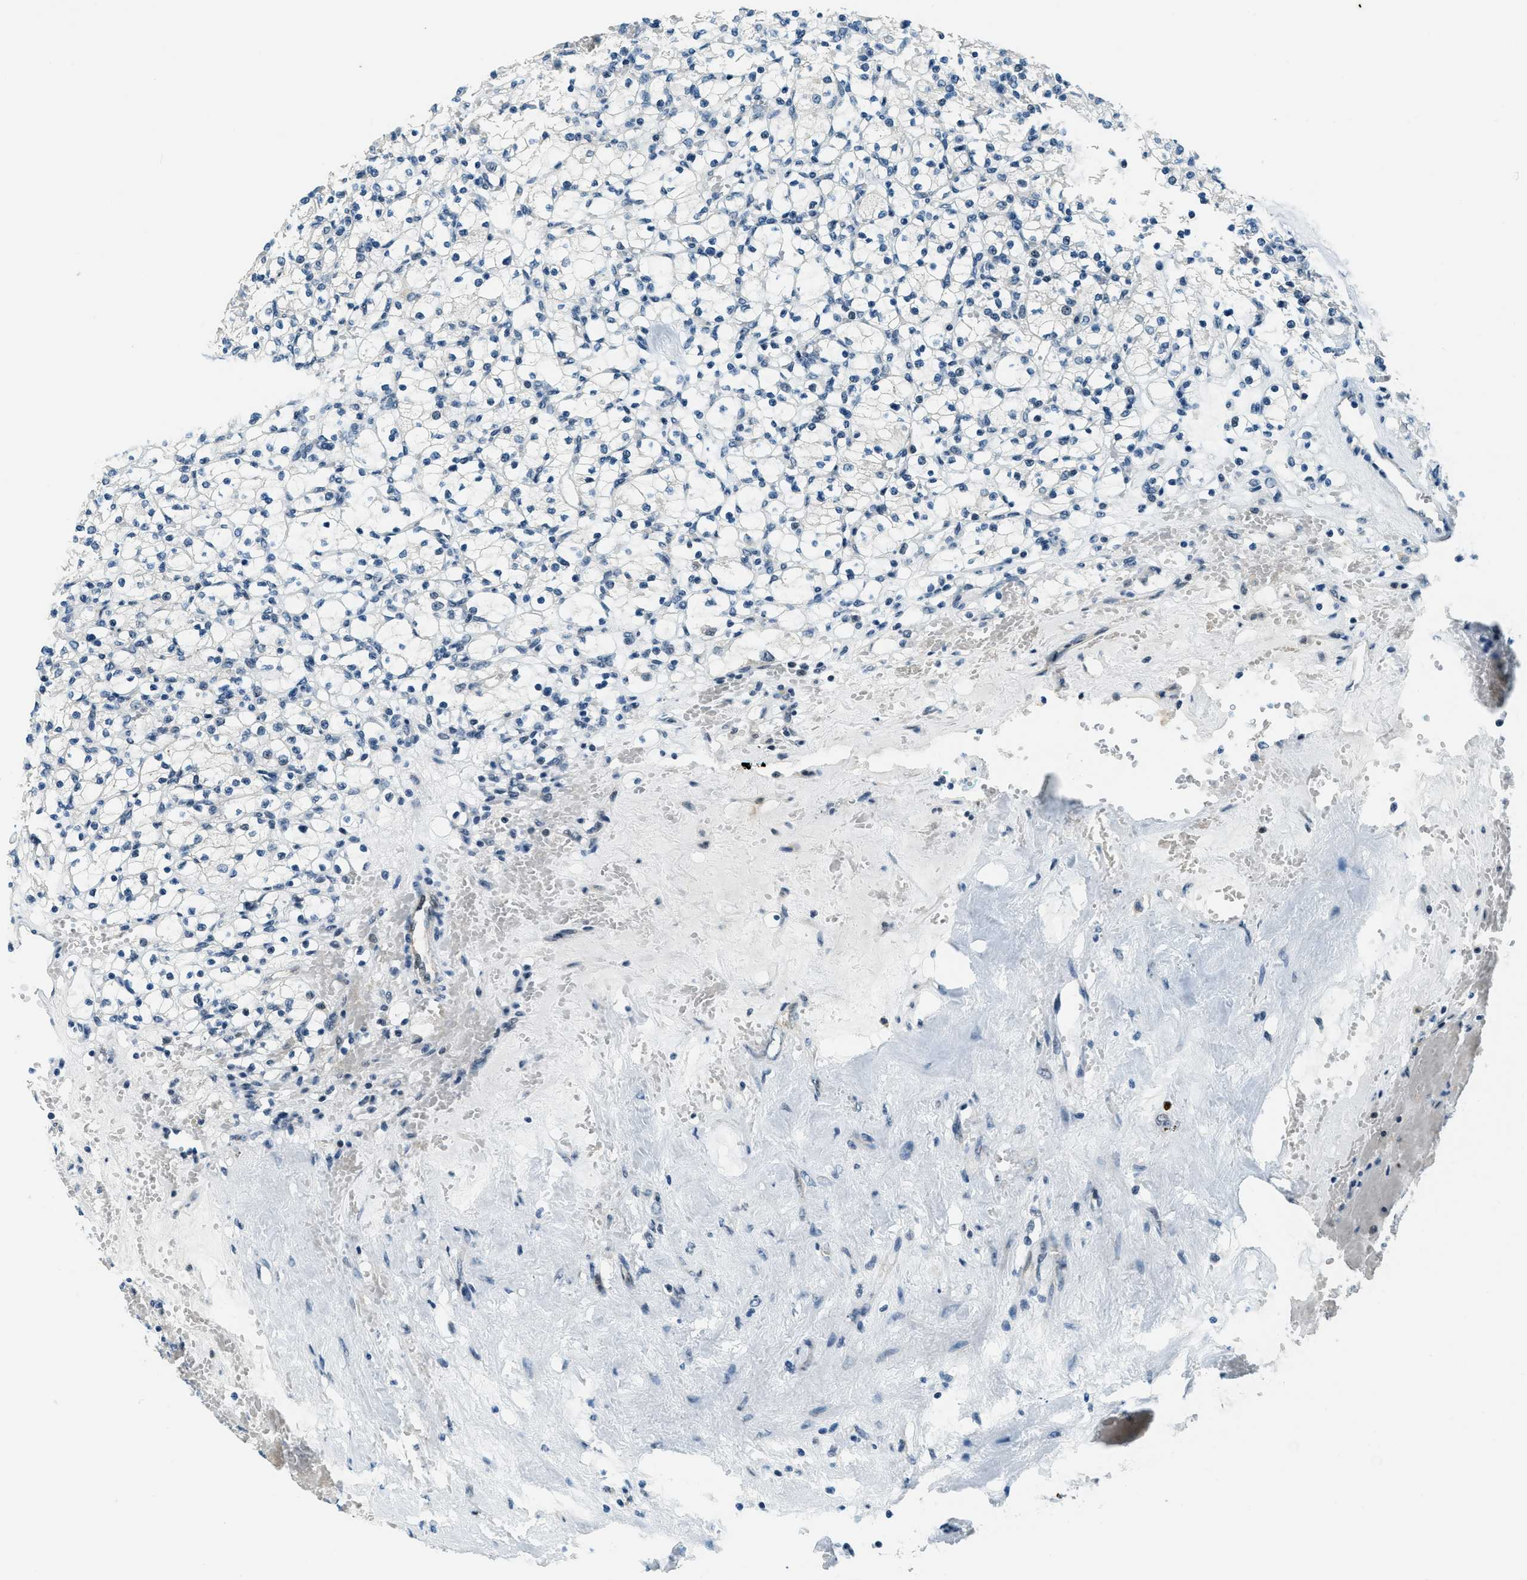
{"staining": {"intensity": "negative", "quantity": "none", "location": "none"}, "tissue": "renal cancer", "cell_type": "Tumor cells", "image_type": "cancer", "snomed": [{"axis": "morphology", "description": "Adenocarcinoma, NOS"}, {"axis": "topography", "description": "Kidney"}], "caption": "IHC micrograph of human renal adenocarcinoma stained for a protein (brown), which reveals no positivity in tumor cells. The staining is performed using DAB (3,3'-diaminobenzidine) brown chromogen with nuclei counter-stained in using hematoxylin.", "gene": "KLF6", "patient": {"sex": "female", "age": 83}}